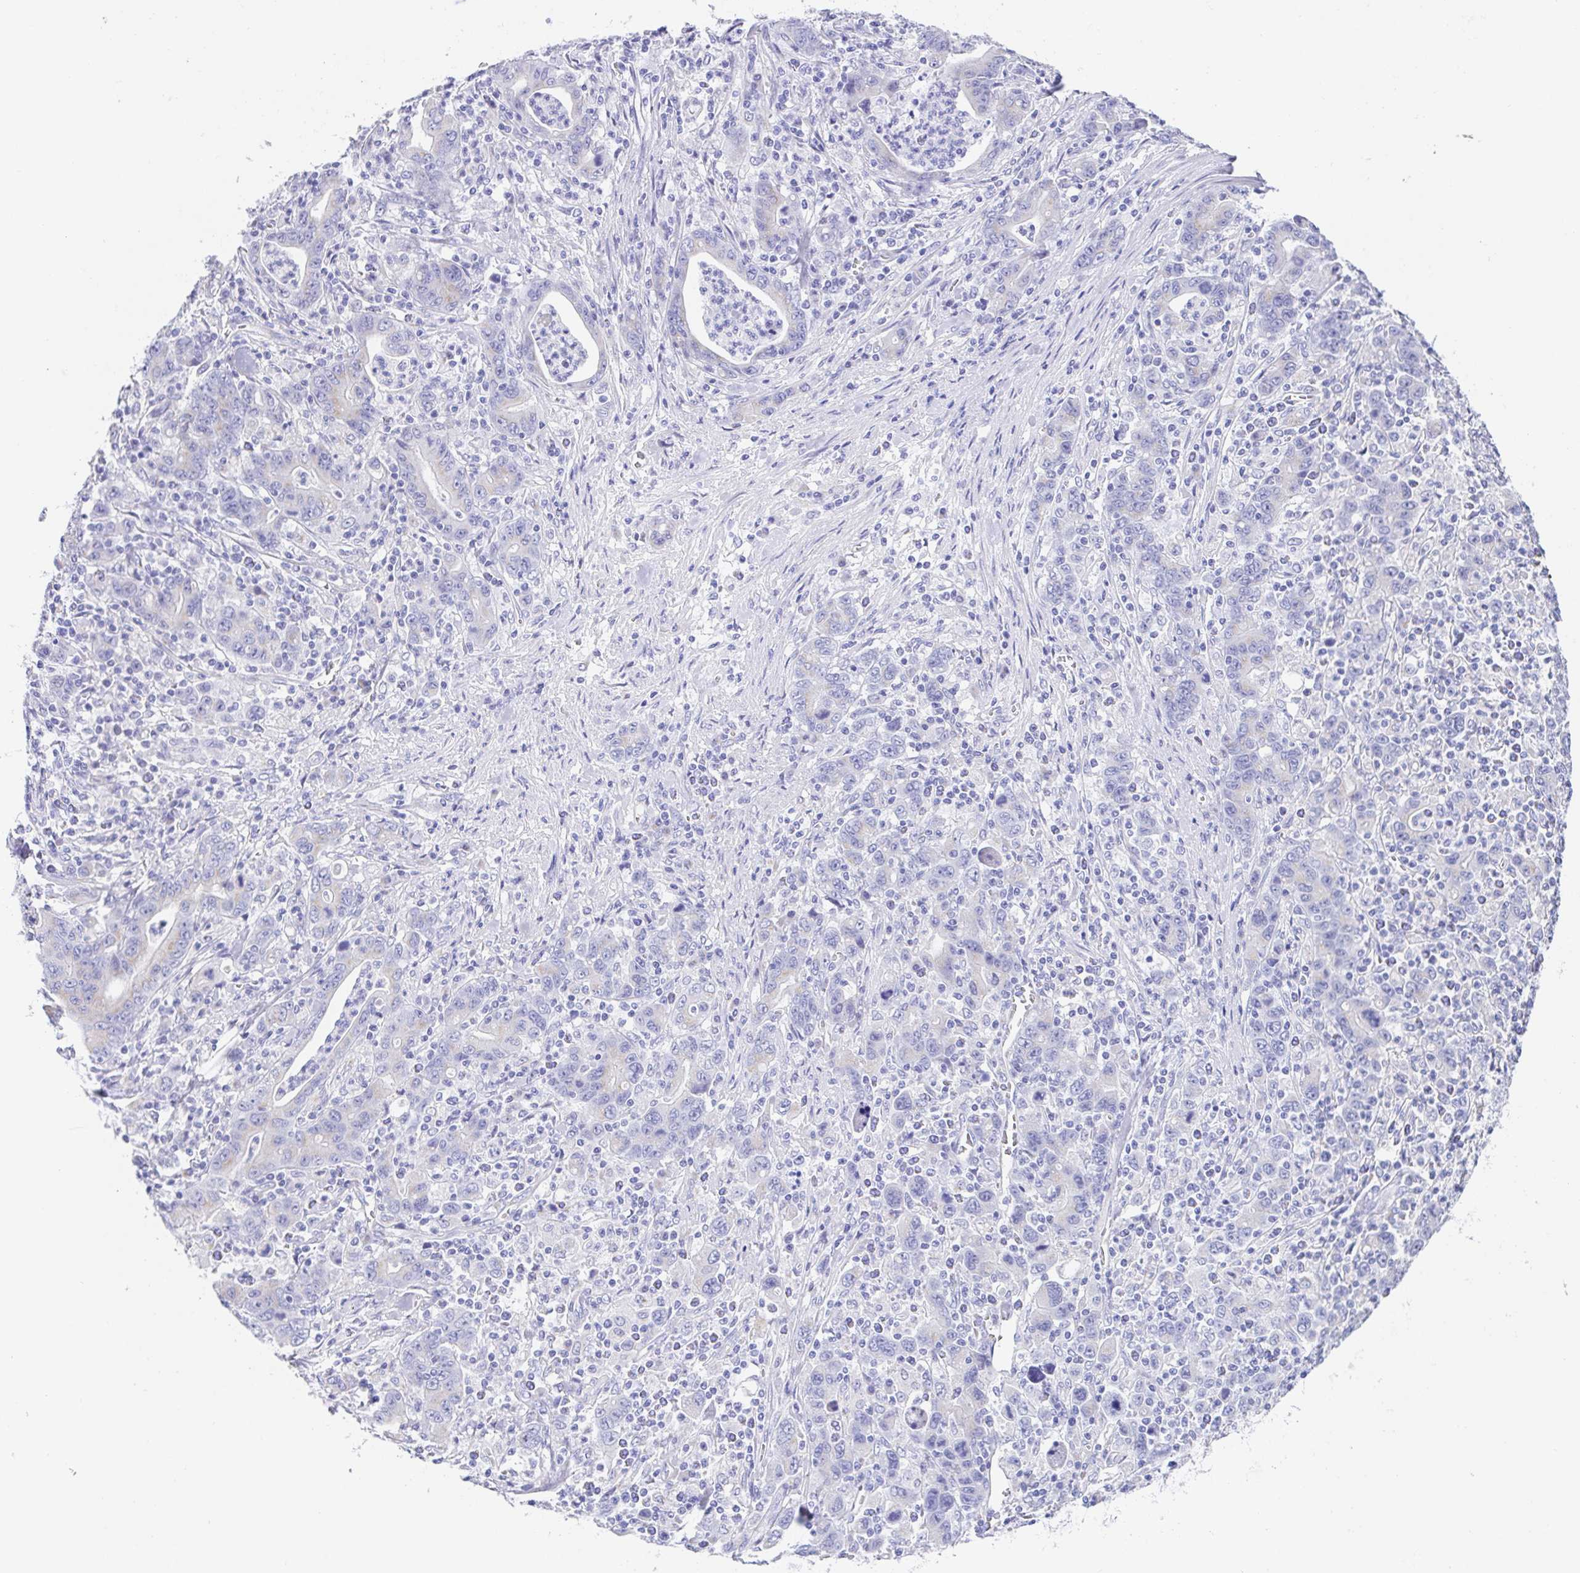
{"staining": {"intensity": "negative", "quantity": "none", "location": "none"}, "tissue": "stomach cancer", "cell_type": "Tumor cells", "image_type": "cancer", "snomed": [{"axis": "morphology", "description": "Adenocarcinoma, NOS"}, {"axis": "topography", "description": "Stomach, upper"}], "caption": "Human stomach cancer stained for a protein using immunohistochemistry exhibits no positivity in tumor cells.", "gene": "SCG3", "patient": {"sex": "male", "age": 69}}